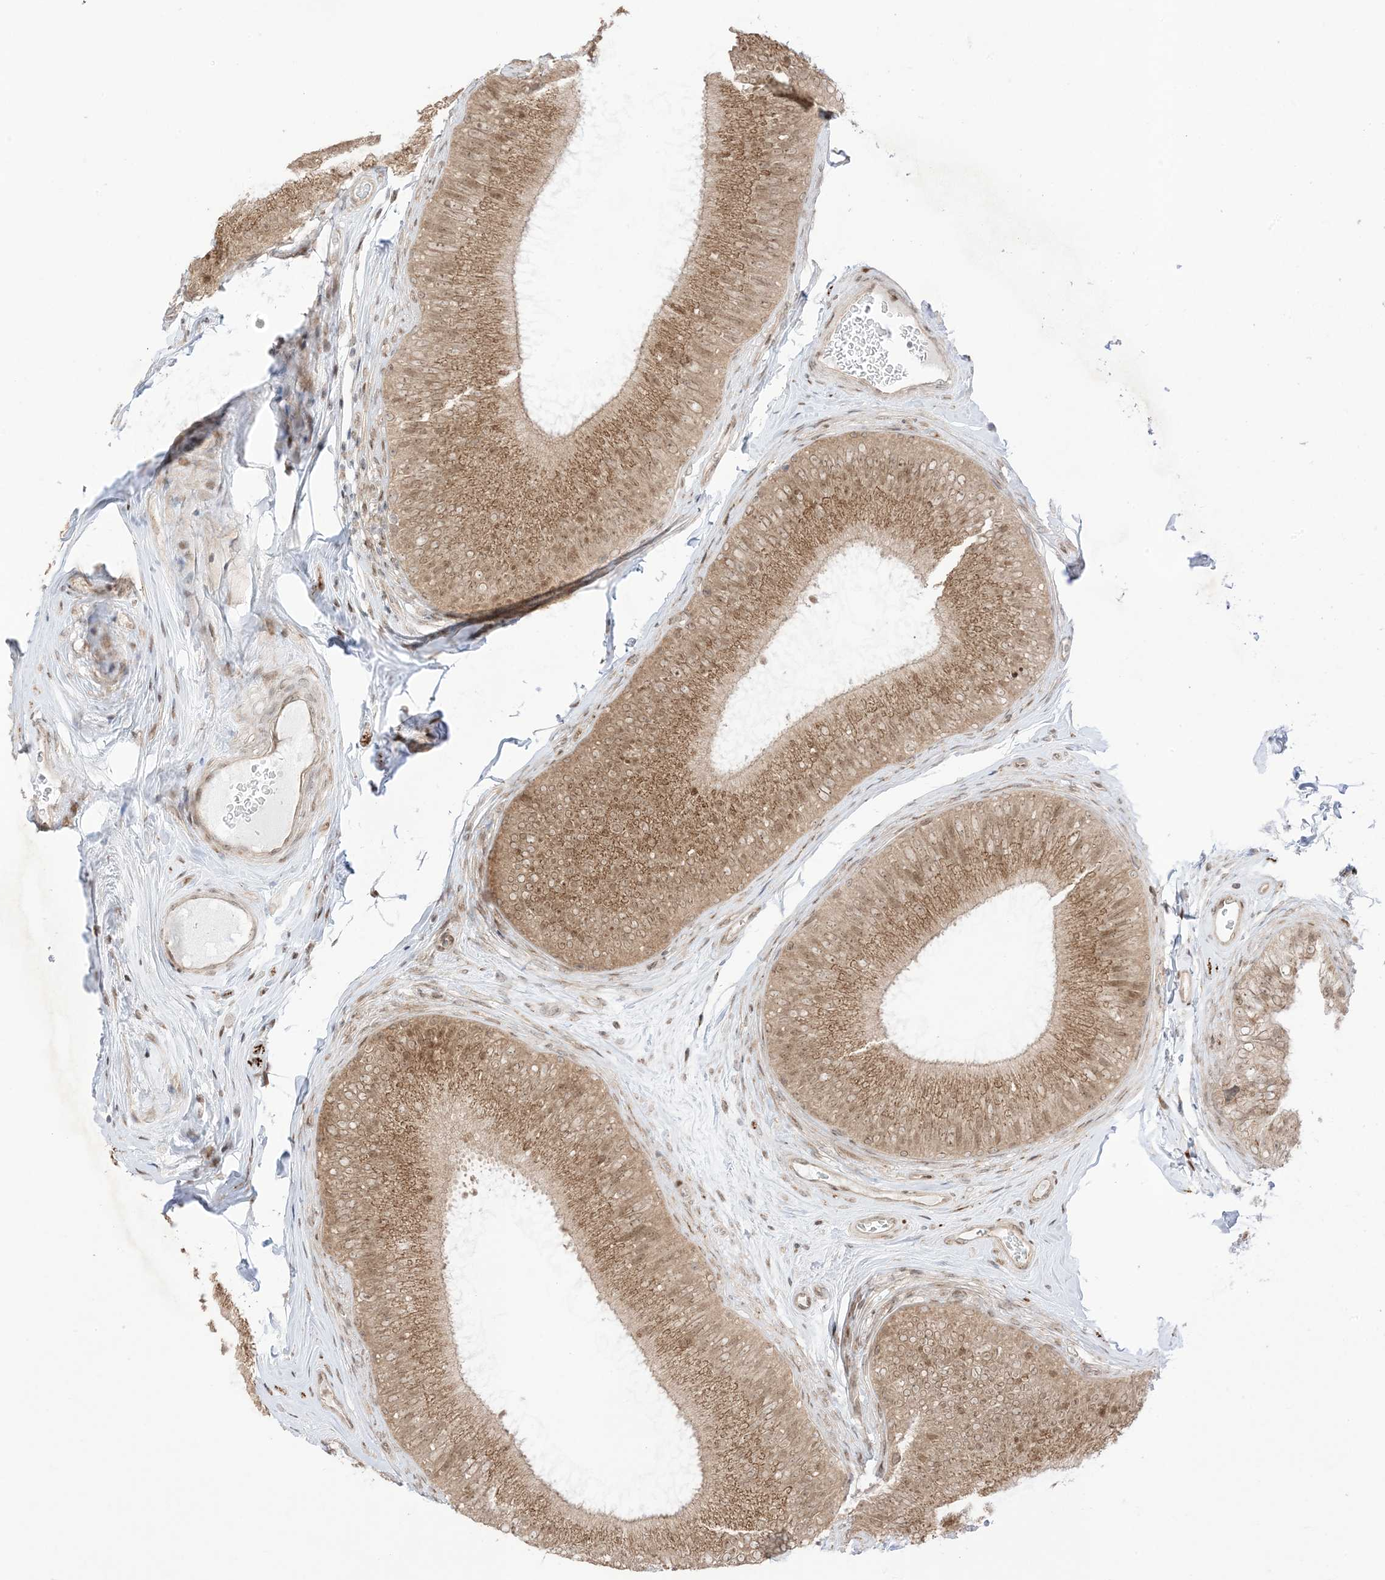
{"staining": {"intensity": "moderate", "quantity": ">75%", "location": "cytoplasmic/membranous,nuclear"}, "tissue": "epididymis", "cell_type": "Glandular cells", "image_type": "normal", "snomed": [{"axis": "morphology", "description": "Normal tissue, NOS"}, {"axis": "topography", "description": "Epididymis"}], "caption": "This is an image of immunohistochemistry staining of unremarkable epididymis, which shows moderate staining in the cytoplasmic/membranous,nuclear of glandular cells.", "gene": "UBE2E2", "patient": {"sex": "male", "age": 45}}